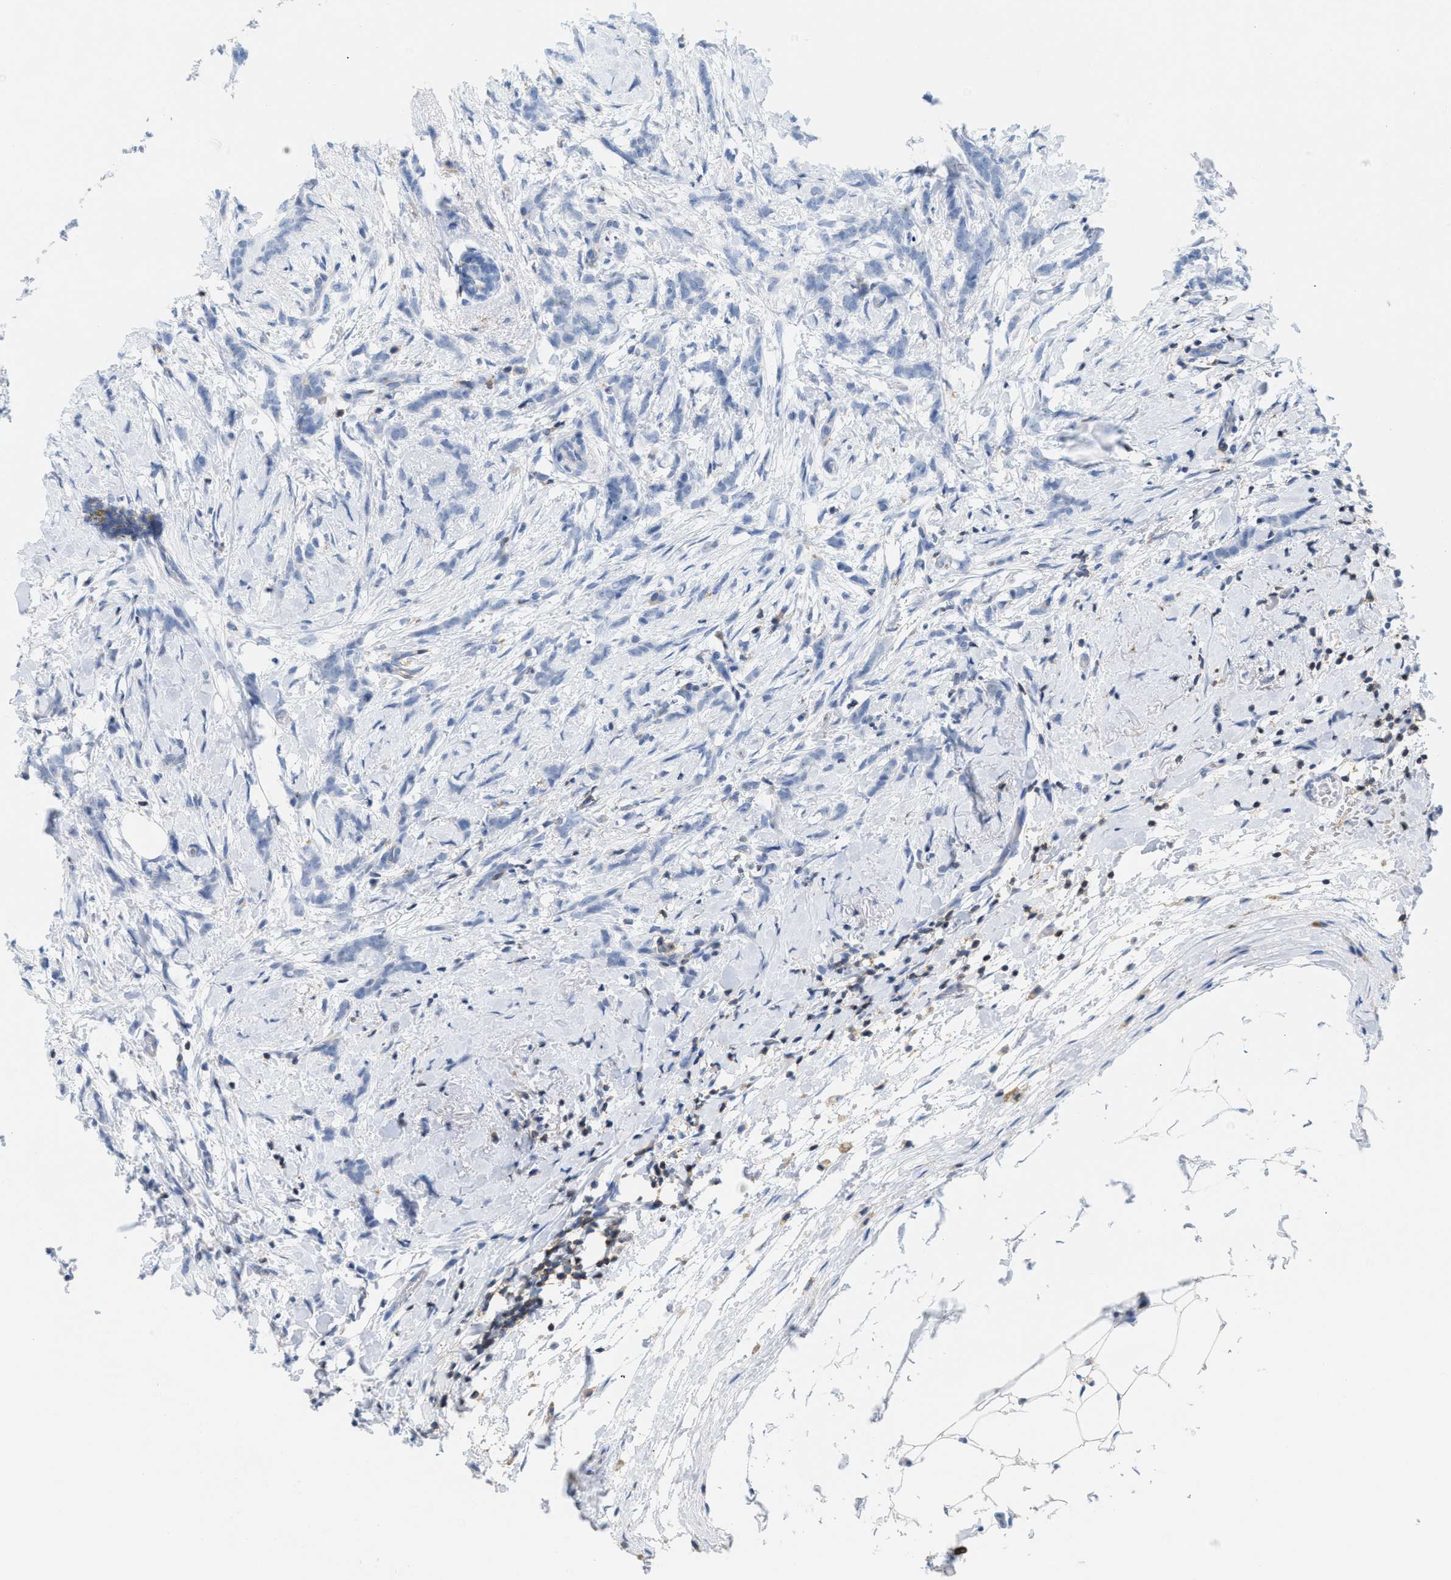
{"staining": {"intensity": "negative", "quantity": "none", "location": "none"}, "tissue": "breast cancer", "cell_type": "Tumor cells", "image_type": "cancer", "snomed": [{"axis": "morphology", "description": "Lobular carcinoma, in situ"}, {"axis": "morphology", "description": "Lobular carcinoma"}, {"axis": "topography", "description": "Breast"}], "caption": "Immunohistochemistry histopathology image of human breast cancer (lobular carcinoma) stained for a protein (brown), which shows no positivity in tumor cells.", "gene": "IL16", "patient": {"sex": "female", "age": 41}}